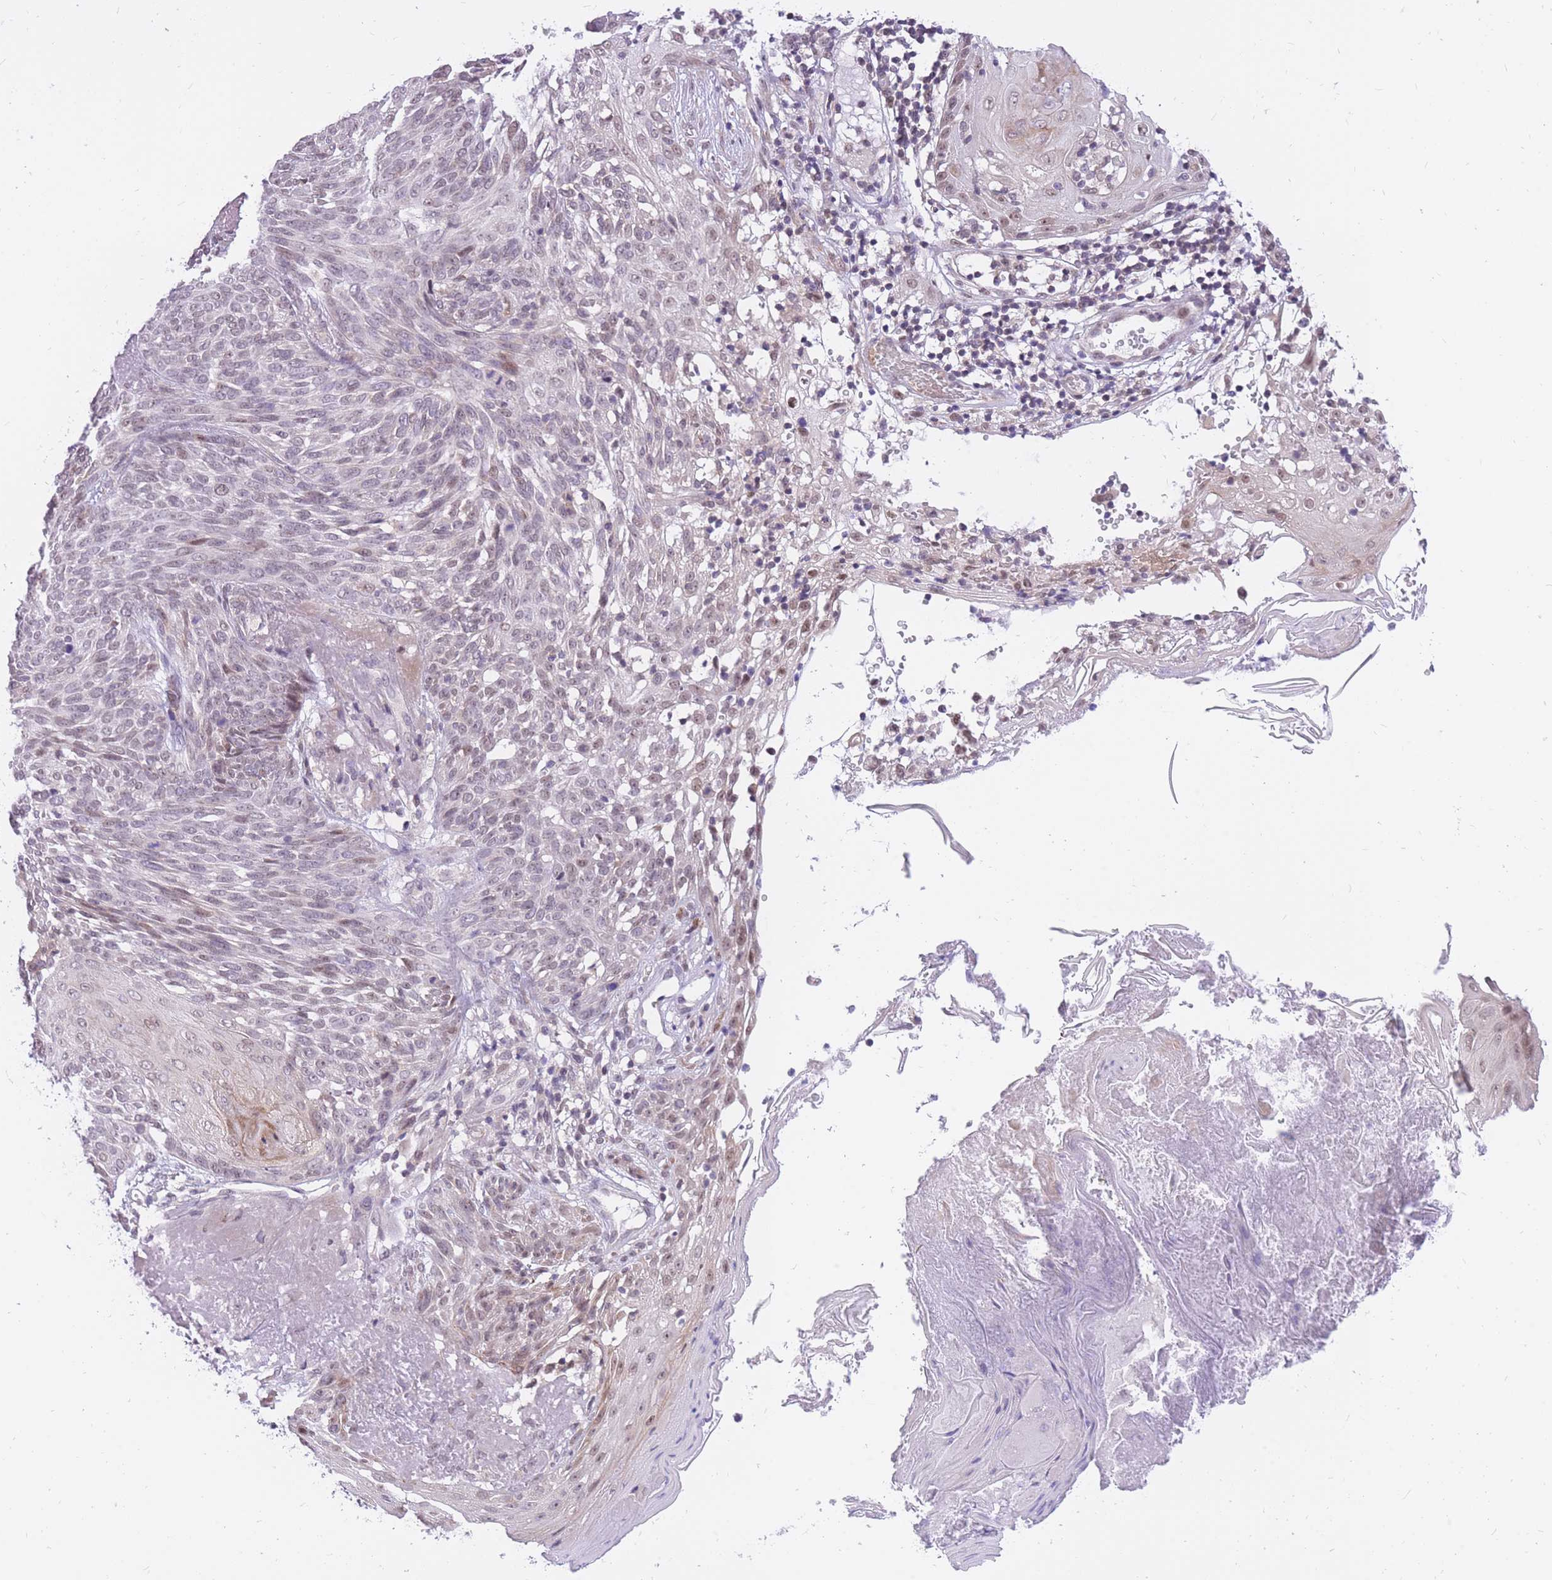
{"staining": {"intensity": "negative", "quantity": "none", "location": "none"}, "tissue": "skin cancer", "cell_type": "Tumor cells", "image_type": "cancer", "snomed": [{"axis": "morphology", "description": "Basal cell carcinoma"}, {"axis": "topography", "description": "Skin"}], "caption": "The micrograph displays no staining of tumor cells in skin cancer.", "gene": "MINDY2", "patient": {"sex": "female", "age": 86}}